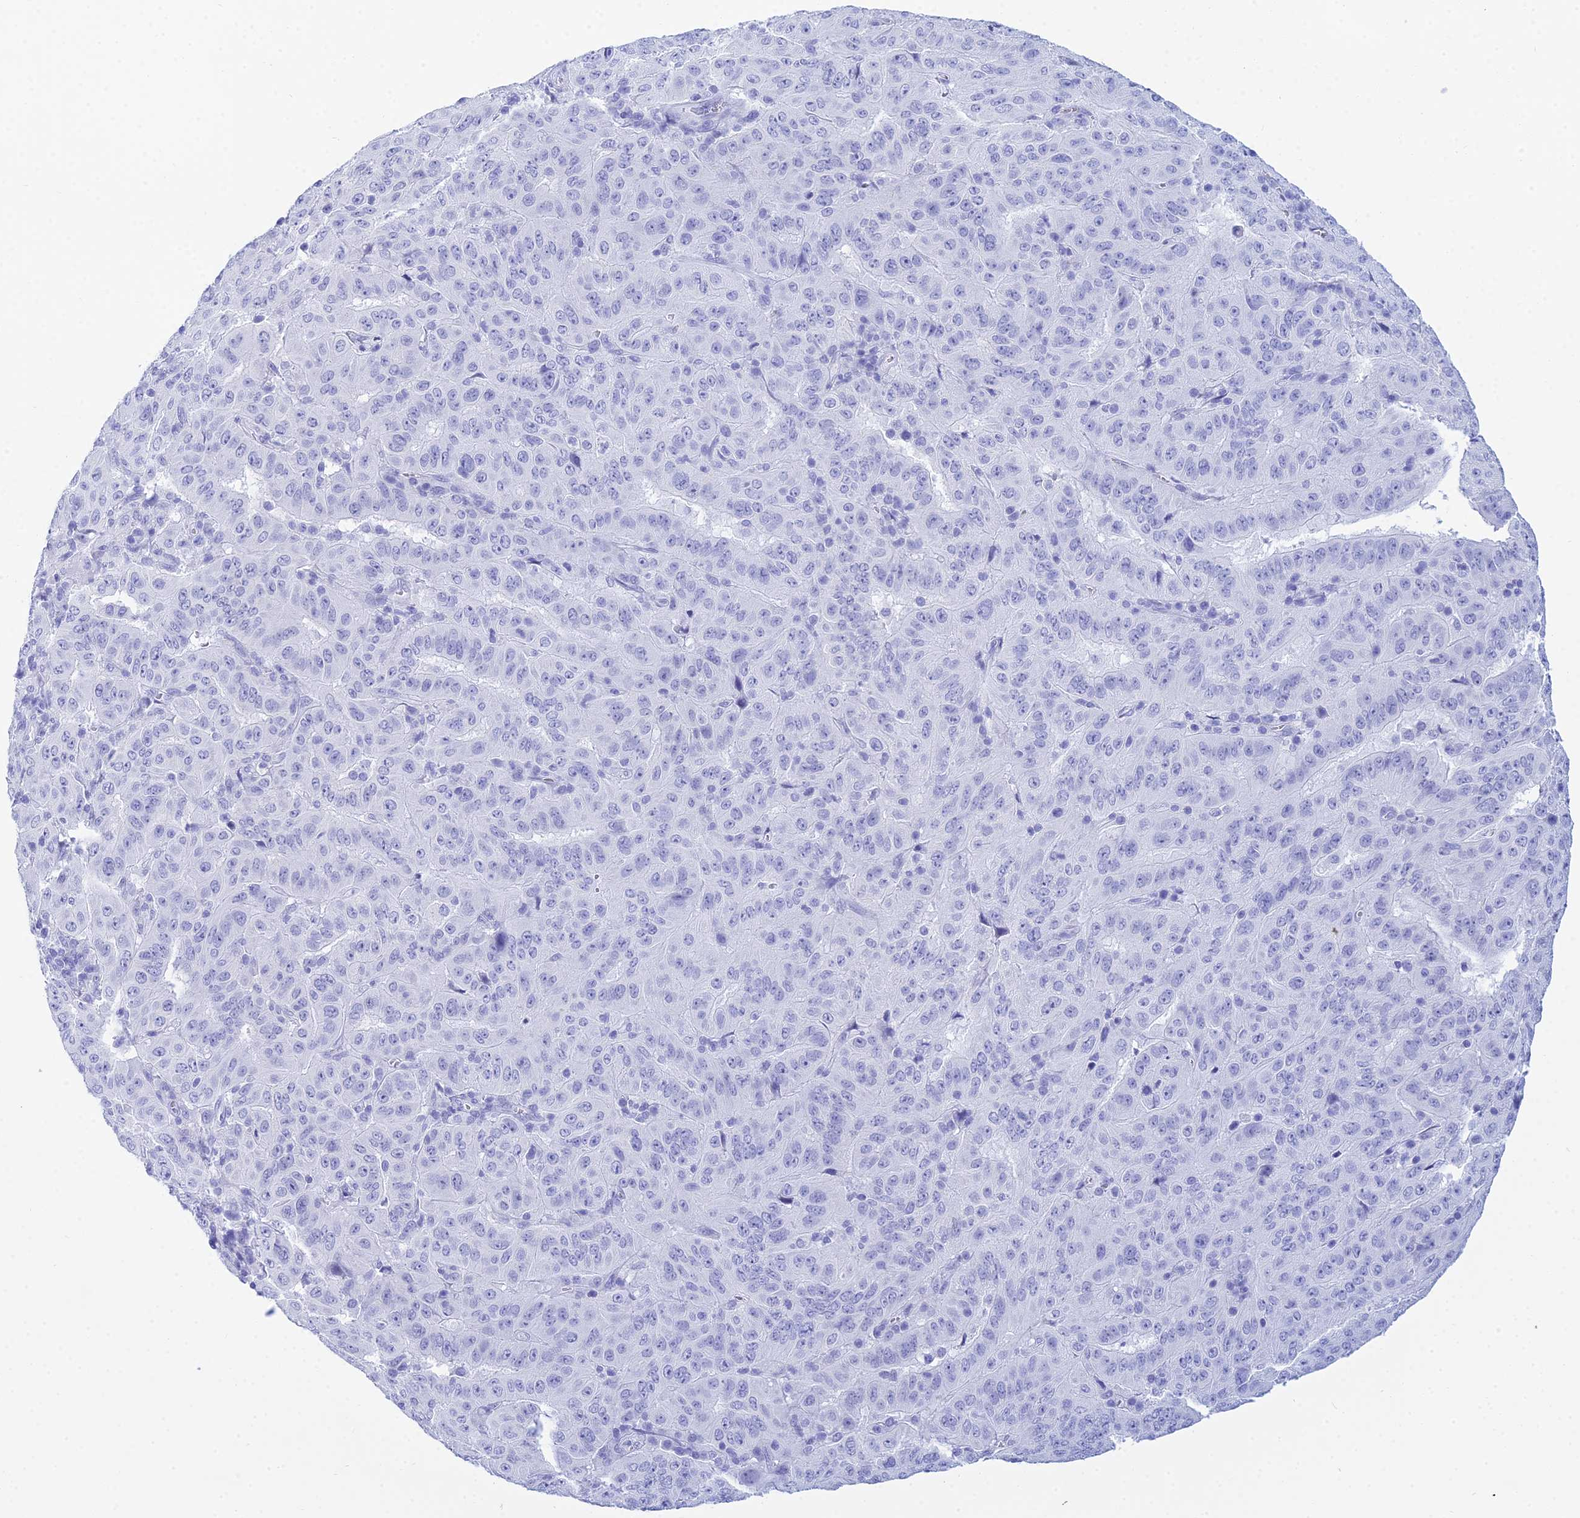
{"staining": {"intensity": "negative", "quantity": "none", "location": "none"}, "tissue": "pancreatic cancer", "cell_type": "Tumor cells", "image_type": "cancer", "snomed": [{"axis": "morphology", "description": "Adenocarcinoma, NOS"}, {"axis": "topography", "description": "Pancreas"}], "caption": "A high-resolution micrograph shows IHC staining of pancreatic cancer, which displays no significant positivity in tumor cells.", "gene": "PATE4", "patient": {"sex": "male", "age": 63}}